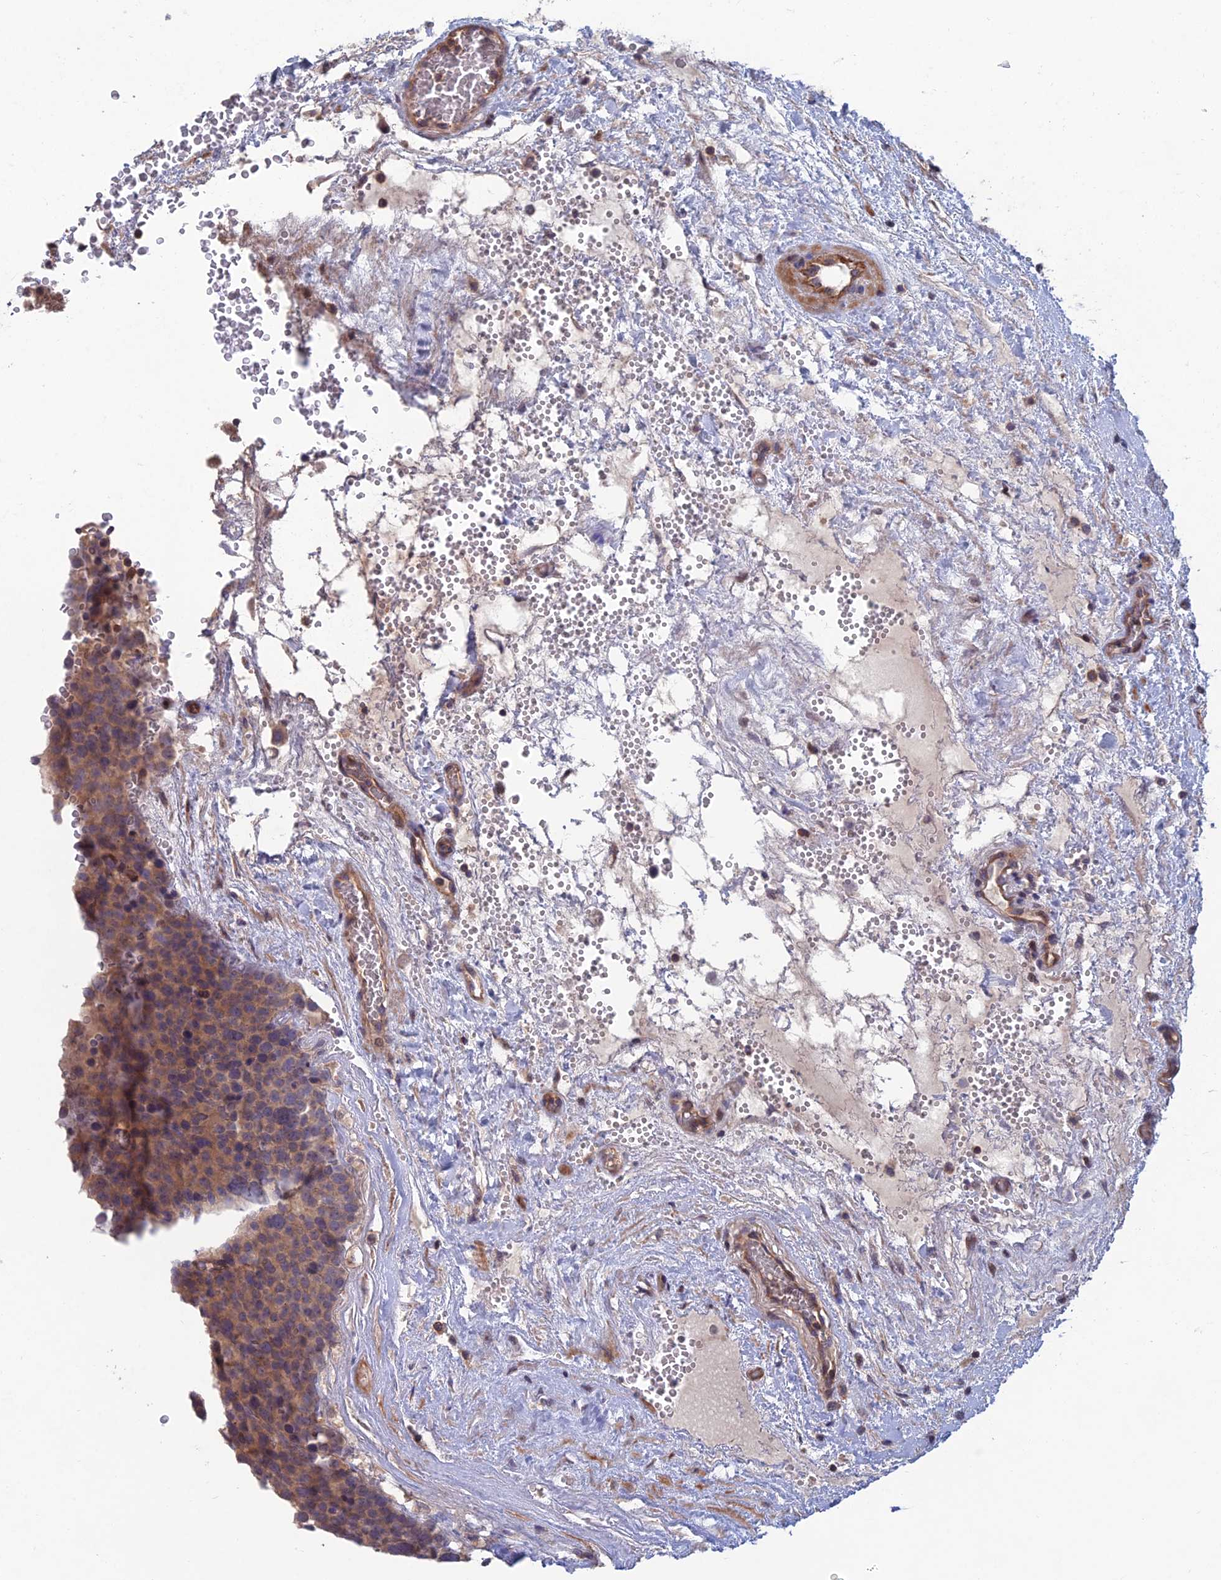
{"staining": {"intensity": "moderate", "quantity": ">75%", "location": "cytoplasmic/membranous"}, "tissue": "testis cancer", "cell_type": "Tumor cells", "image_type": "cancer", "snomed": [{"axis": "morphology", "description": "Seminoma, NOS"}, {"axis": "topography", "description": "Testis"}], "caption": "Protein expression analysis of human seminoma (testis) reveals moderate cytoplasmic/membranous positivity in about >75% of tumor cells.", "gene": "USP37", "patient": {"sex": "male", "age": 71}}